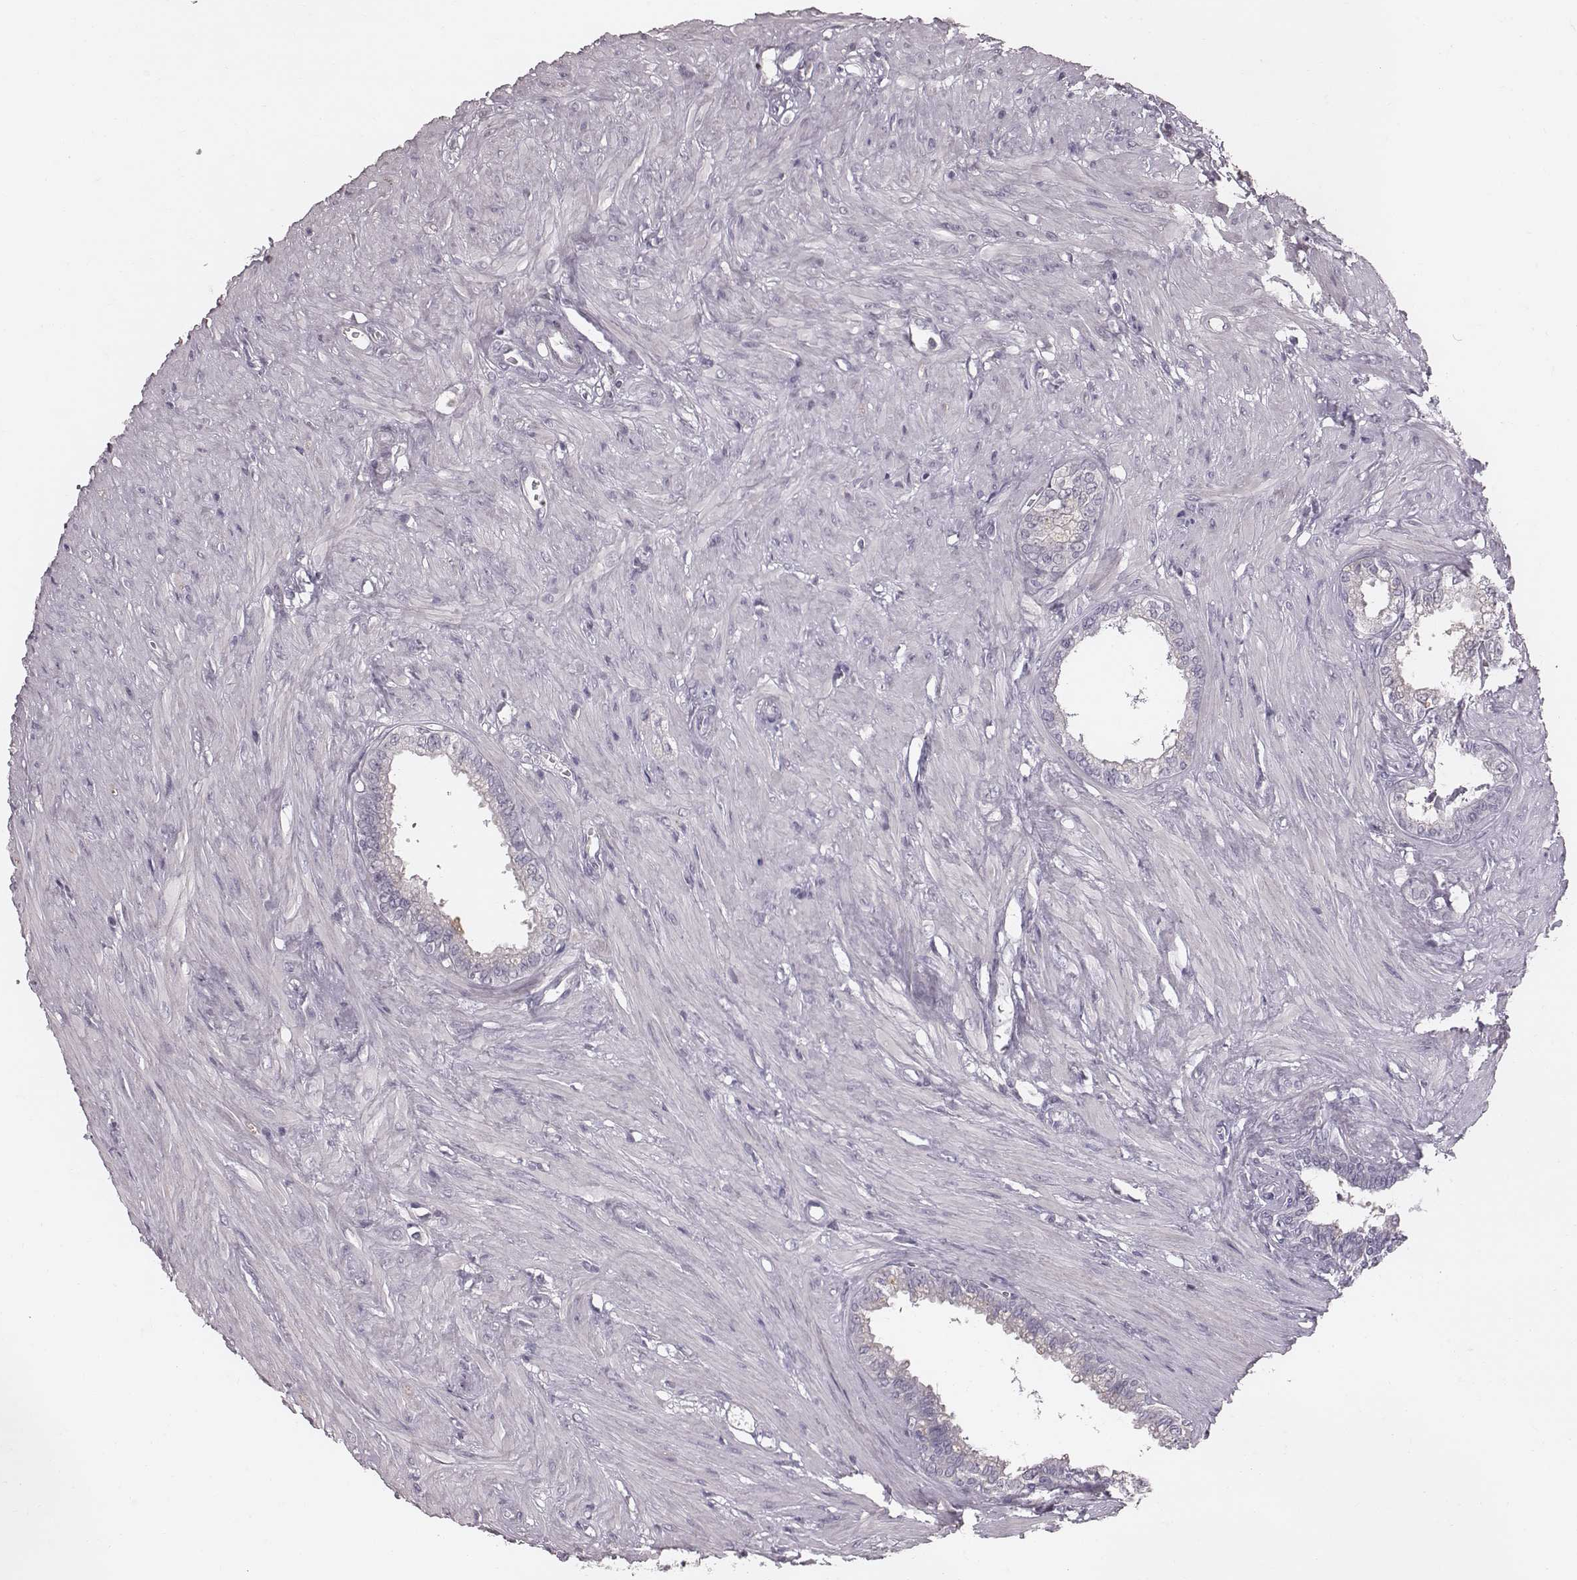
{"staining": {"intensity": "negative", "quantity": "none", "location": "none"}, "tissue": "seminal vesicle", "cell_type": "Glandular cells", "image_type": "normal", "snomed": [{"axis": "morphology", "description": "Normal tissue, NOS"}, {"axis": "morphology", "description": "Urothelial carcinoma, NOS"}, {"axis": "topography", "description": "Urinary bladder"}, {"axis": "topography", "description": "Seminal veicle"}], "caption": "Immunohistochemistry (IHC) of benign seminal vesicle displays no positivity in glandular cells.", "gene": "CFTR", "patient": {"sex": "male", "age": 76}}